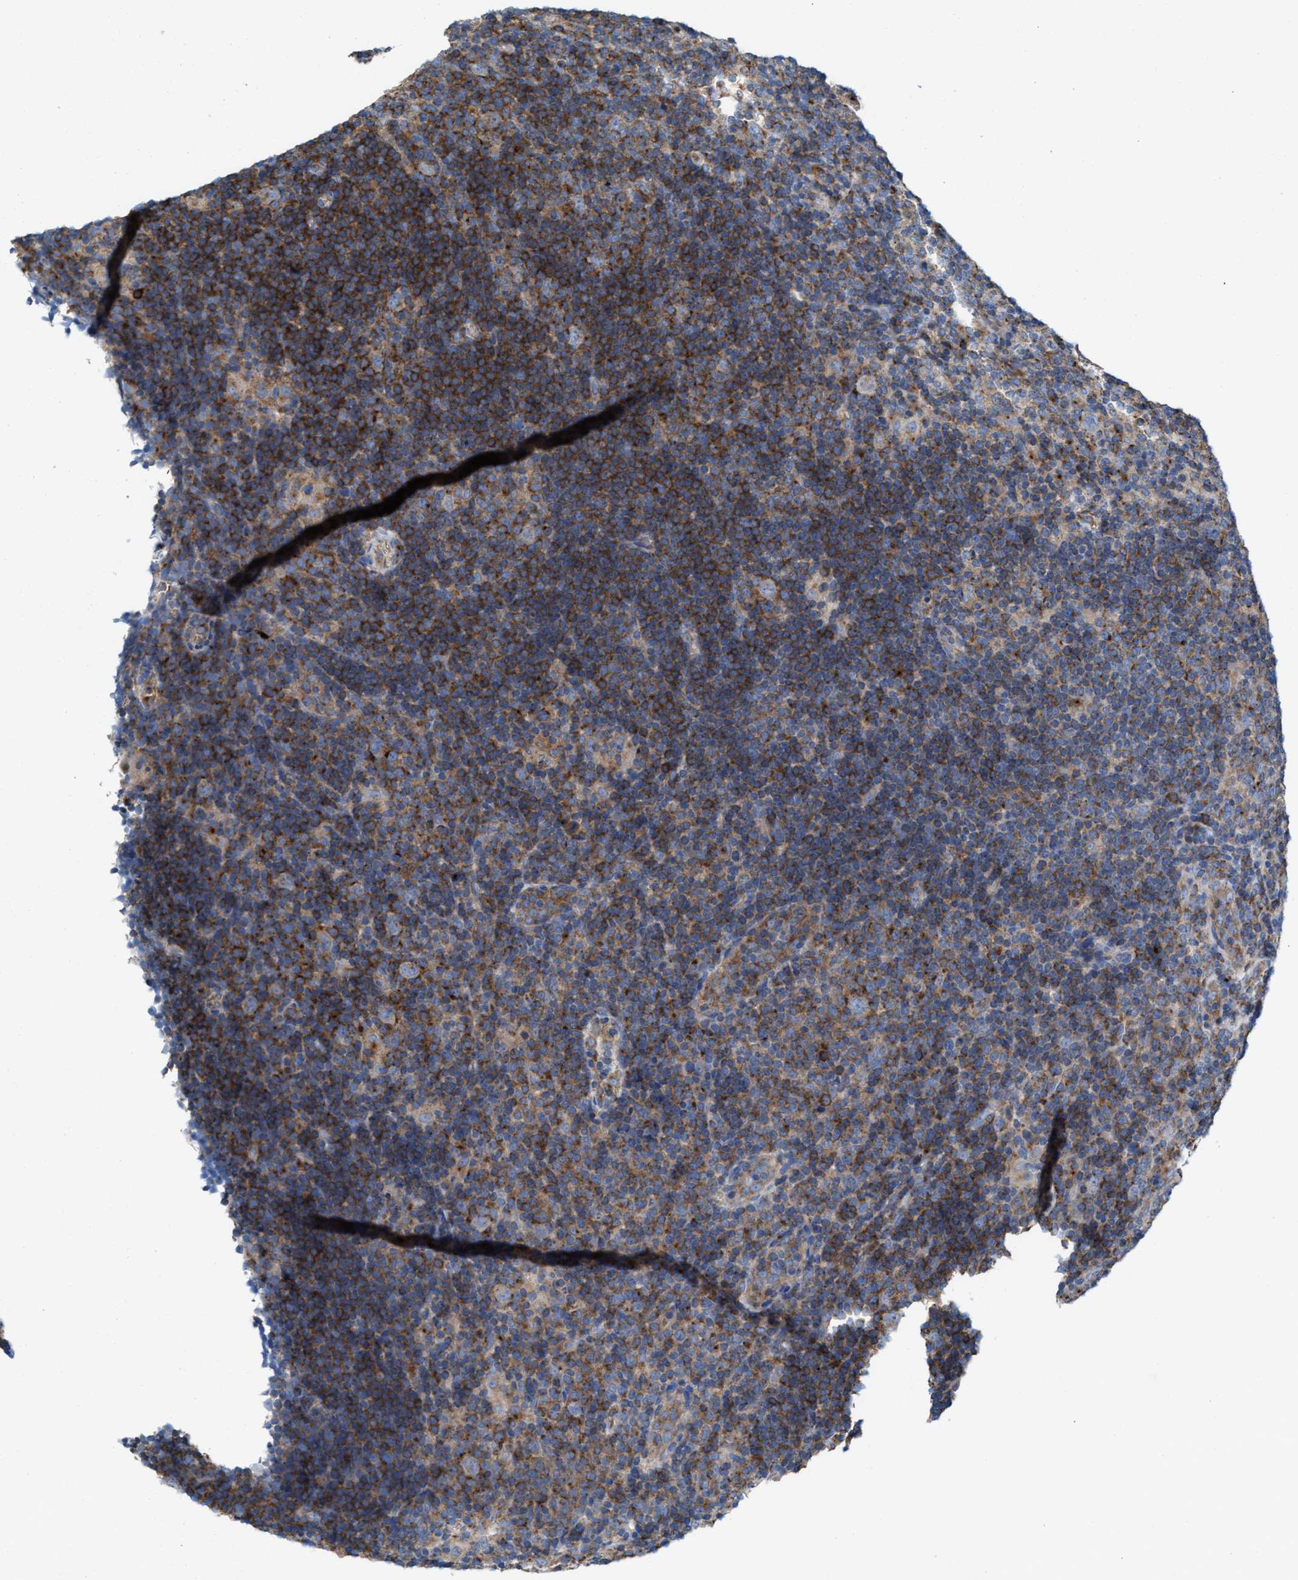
{"staining": {"intensity": "negative", "quantity": "none", "location": "none"}, "tissue": "lymphoma", "cell_type": "Tumor cells", "image_type": "cancer", "snomed": [{"axis": "morphology", "description": "Hodgkin's disease, NOS"}, {"axis": "topography", "description": "Lymph node"}], "caption": "DAB (3,3'-diaminobenzidine) immunohistochemical staining of Hodgkin's disease demonstrates no significant positivity in tumor cells. (Immunohistochemistry, brightfield microscopy, high magnification).", "gene": "NYAP1", "patient": {"sex": "female", "age": 57}}